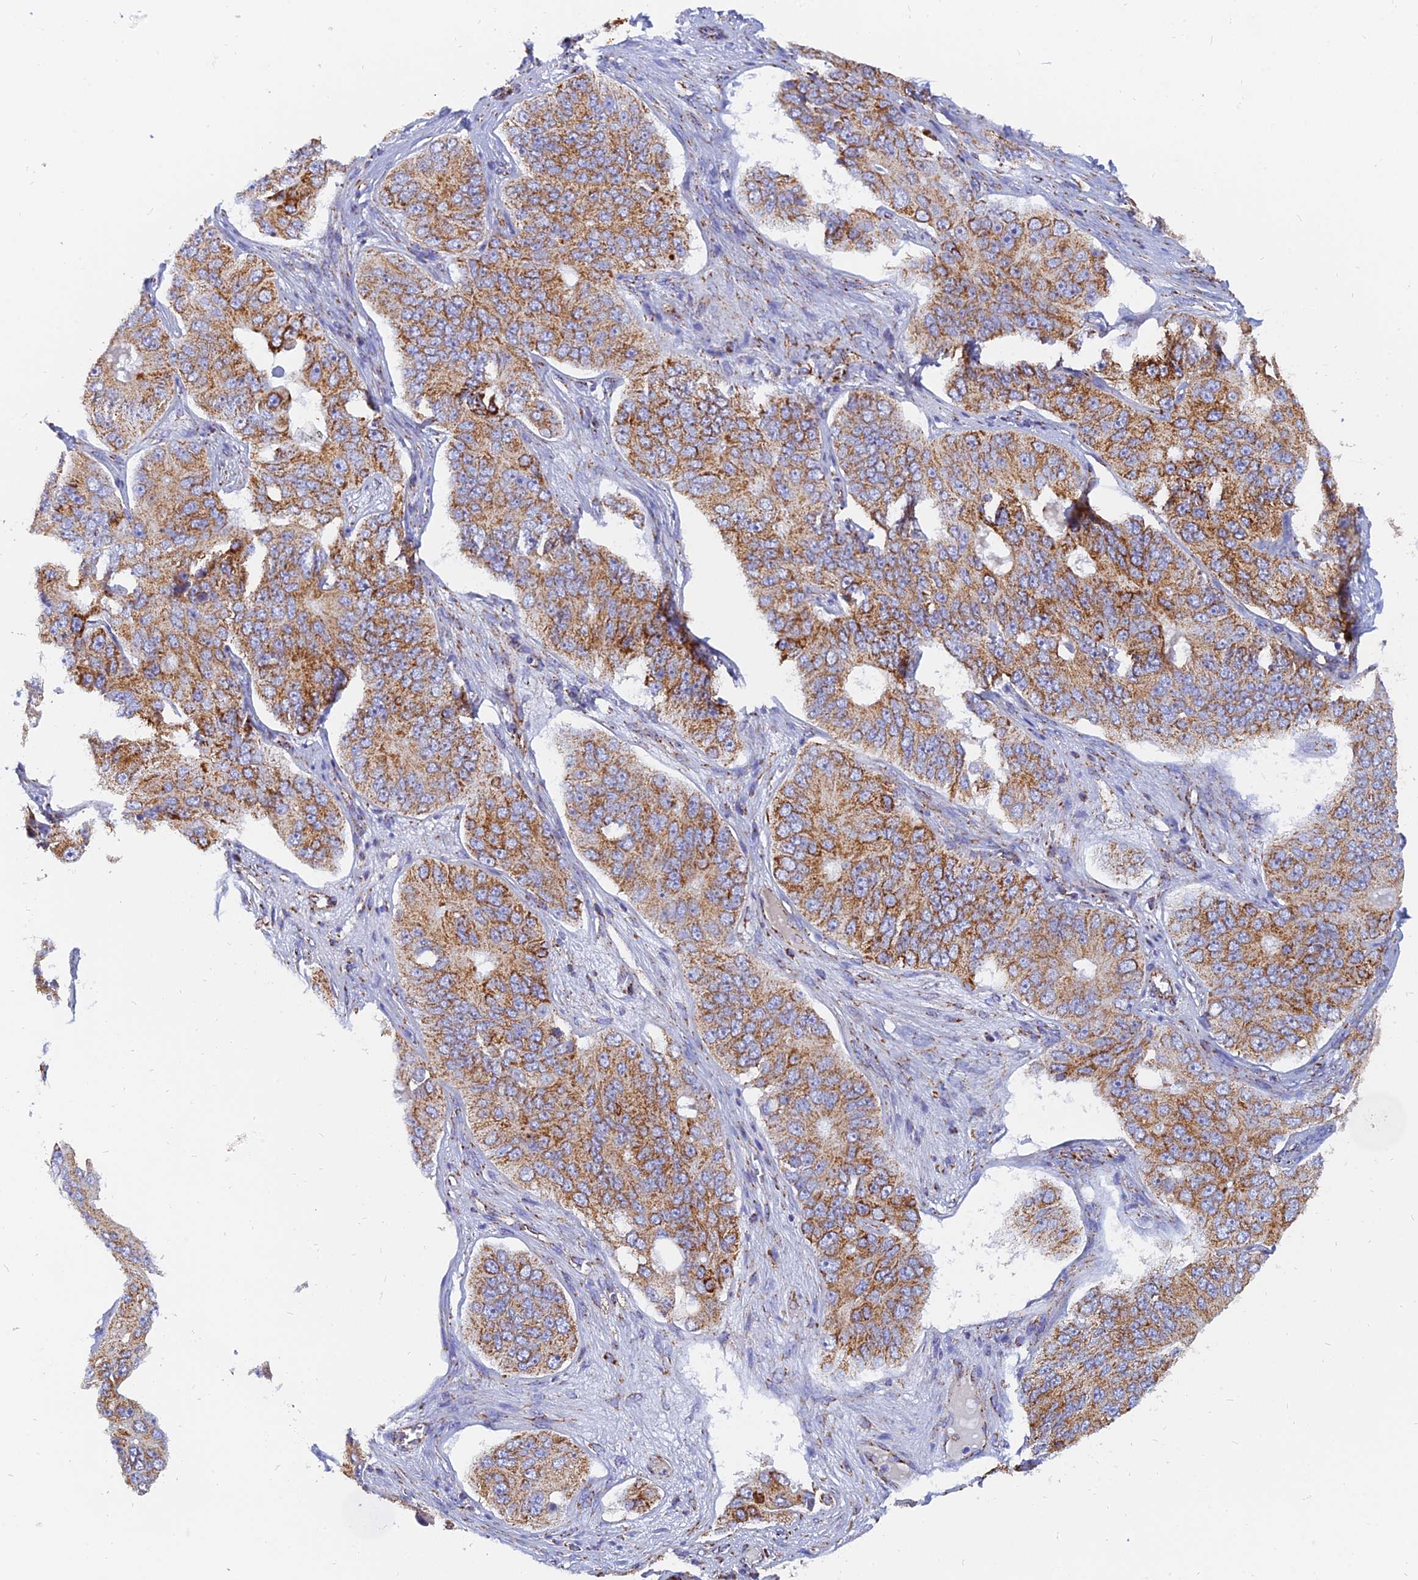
{"staining": {"intensity": "moderate", "quantity": ">75%", "location": "cytoplasmic/membranous"}, "tissue": "ovarian cancer", "cell_type": "Tumor cells", "image_type": "cancer", "snomed": [{"axis": "morphology", "description": "Carcinoma, endometroid"}, {"axis": "topography", "description": "Ovary"}], "caption": "This is an image of IHC staining of ovarian endometroid carcinoma, which shows moderate staining in the cytoplasmic/membranous of tumor cells.", "gene": "NDUFB6", "patient": {"sex": "female", "age": 51}}